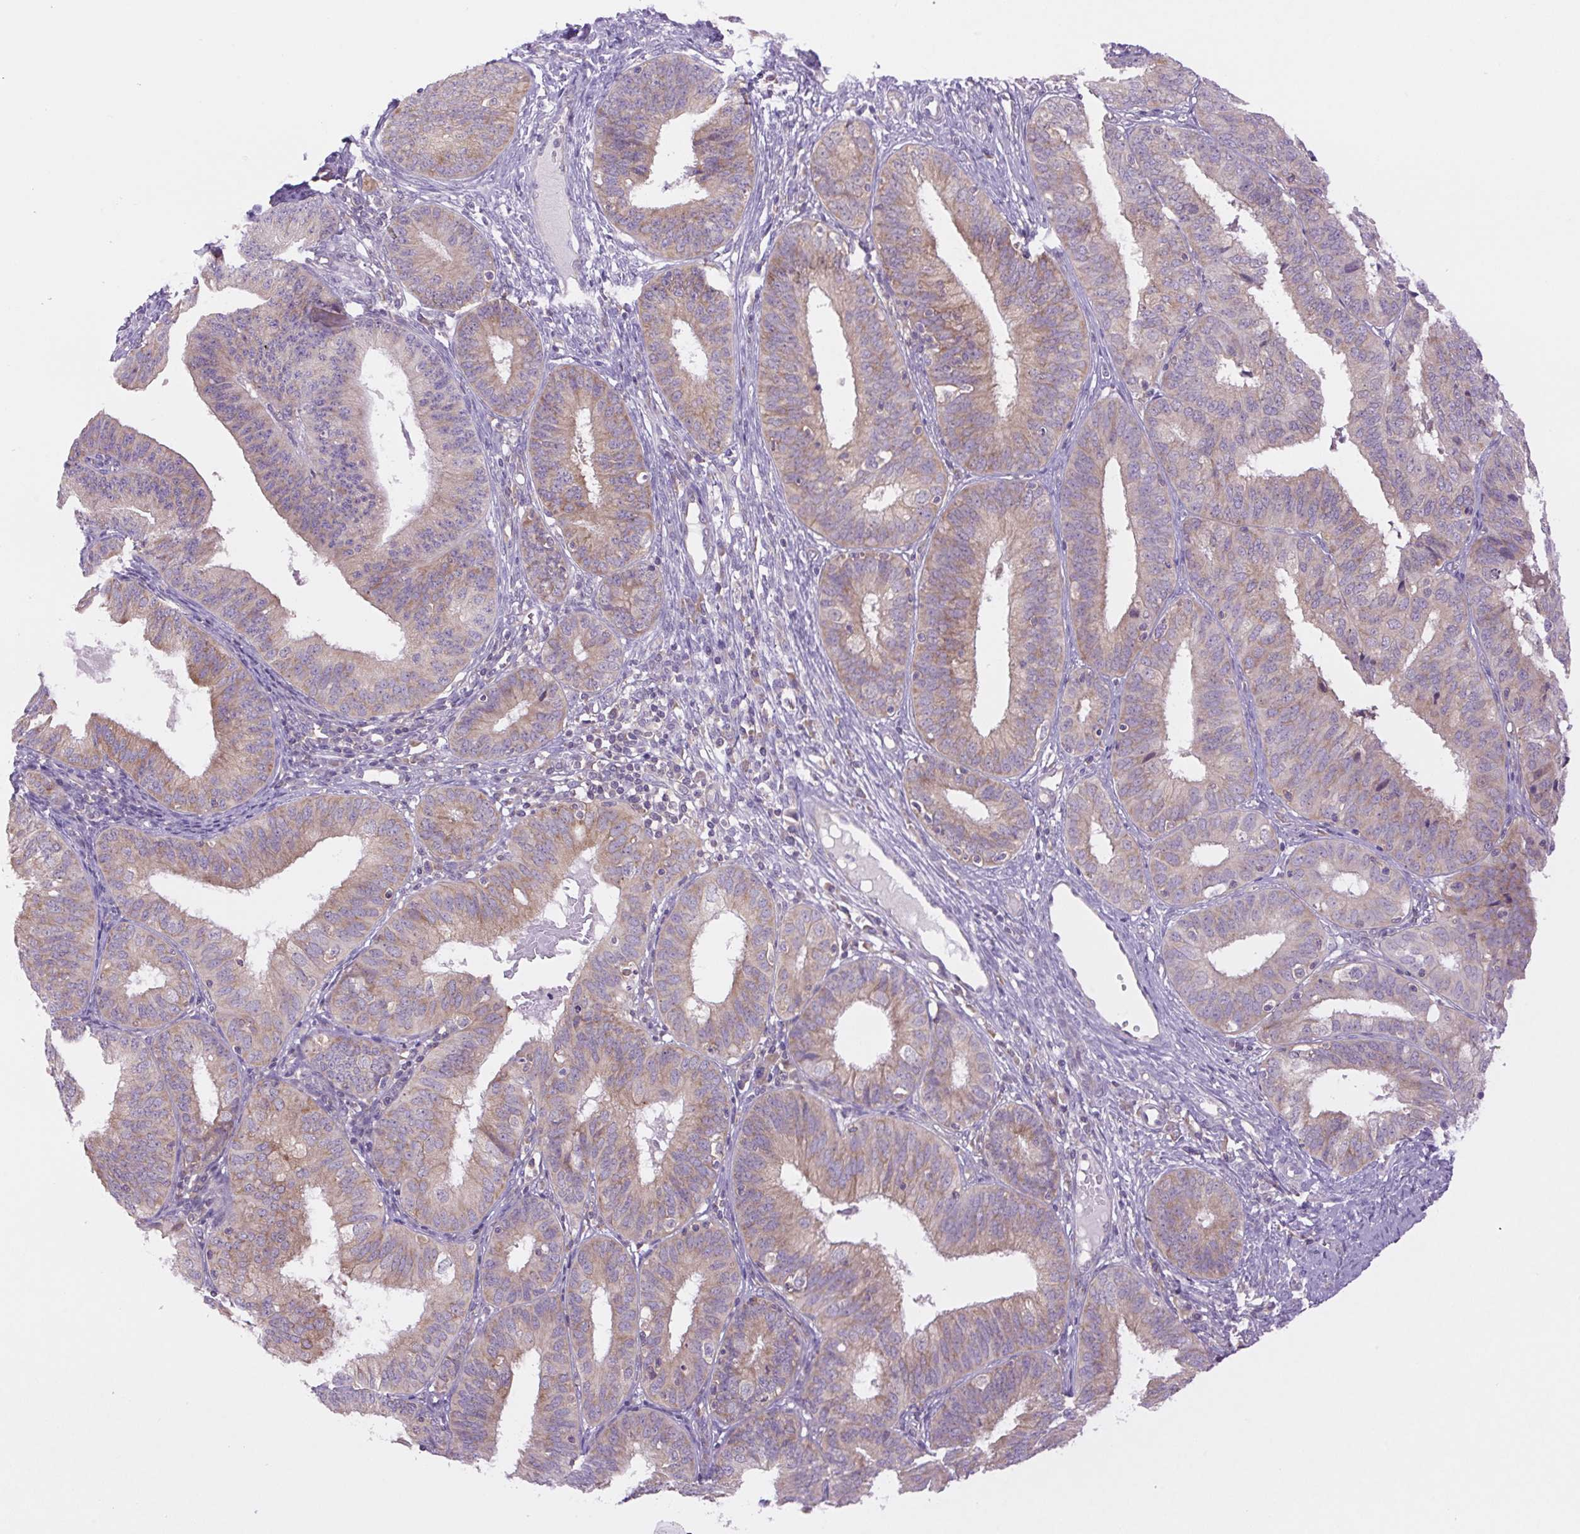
{"staining": {"intensity": "weak", "quantity": "25%-75%", "location": "cytoplasmic/membranous"}, "tissue": "endometrial cancer", "cell_type": "Tumor cells", "image_type": "cancer", "snomed": [{"axis": "morphology", "description": "Adenocarcinoma, NOS"}, {"axis": "topography", "description": "Endometrium"}], "caption": "This is a photomicrograph of immunohistochemistry (IHC) staining of endometrial adenocarcinoma, which shows weak expression in the cytoplasmic/membranous of tumor cells.", "gene": "MINK1", "patient": {"sex": "female", "age": 51}}